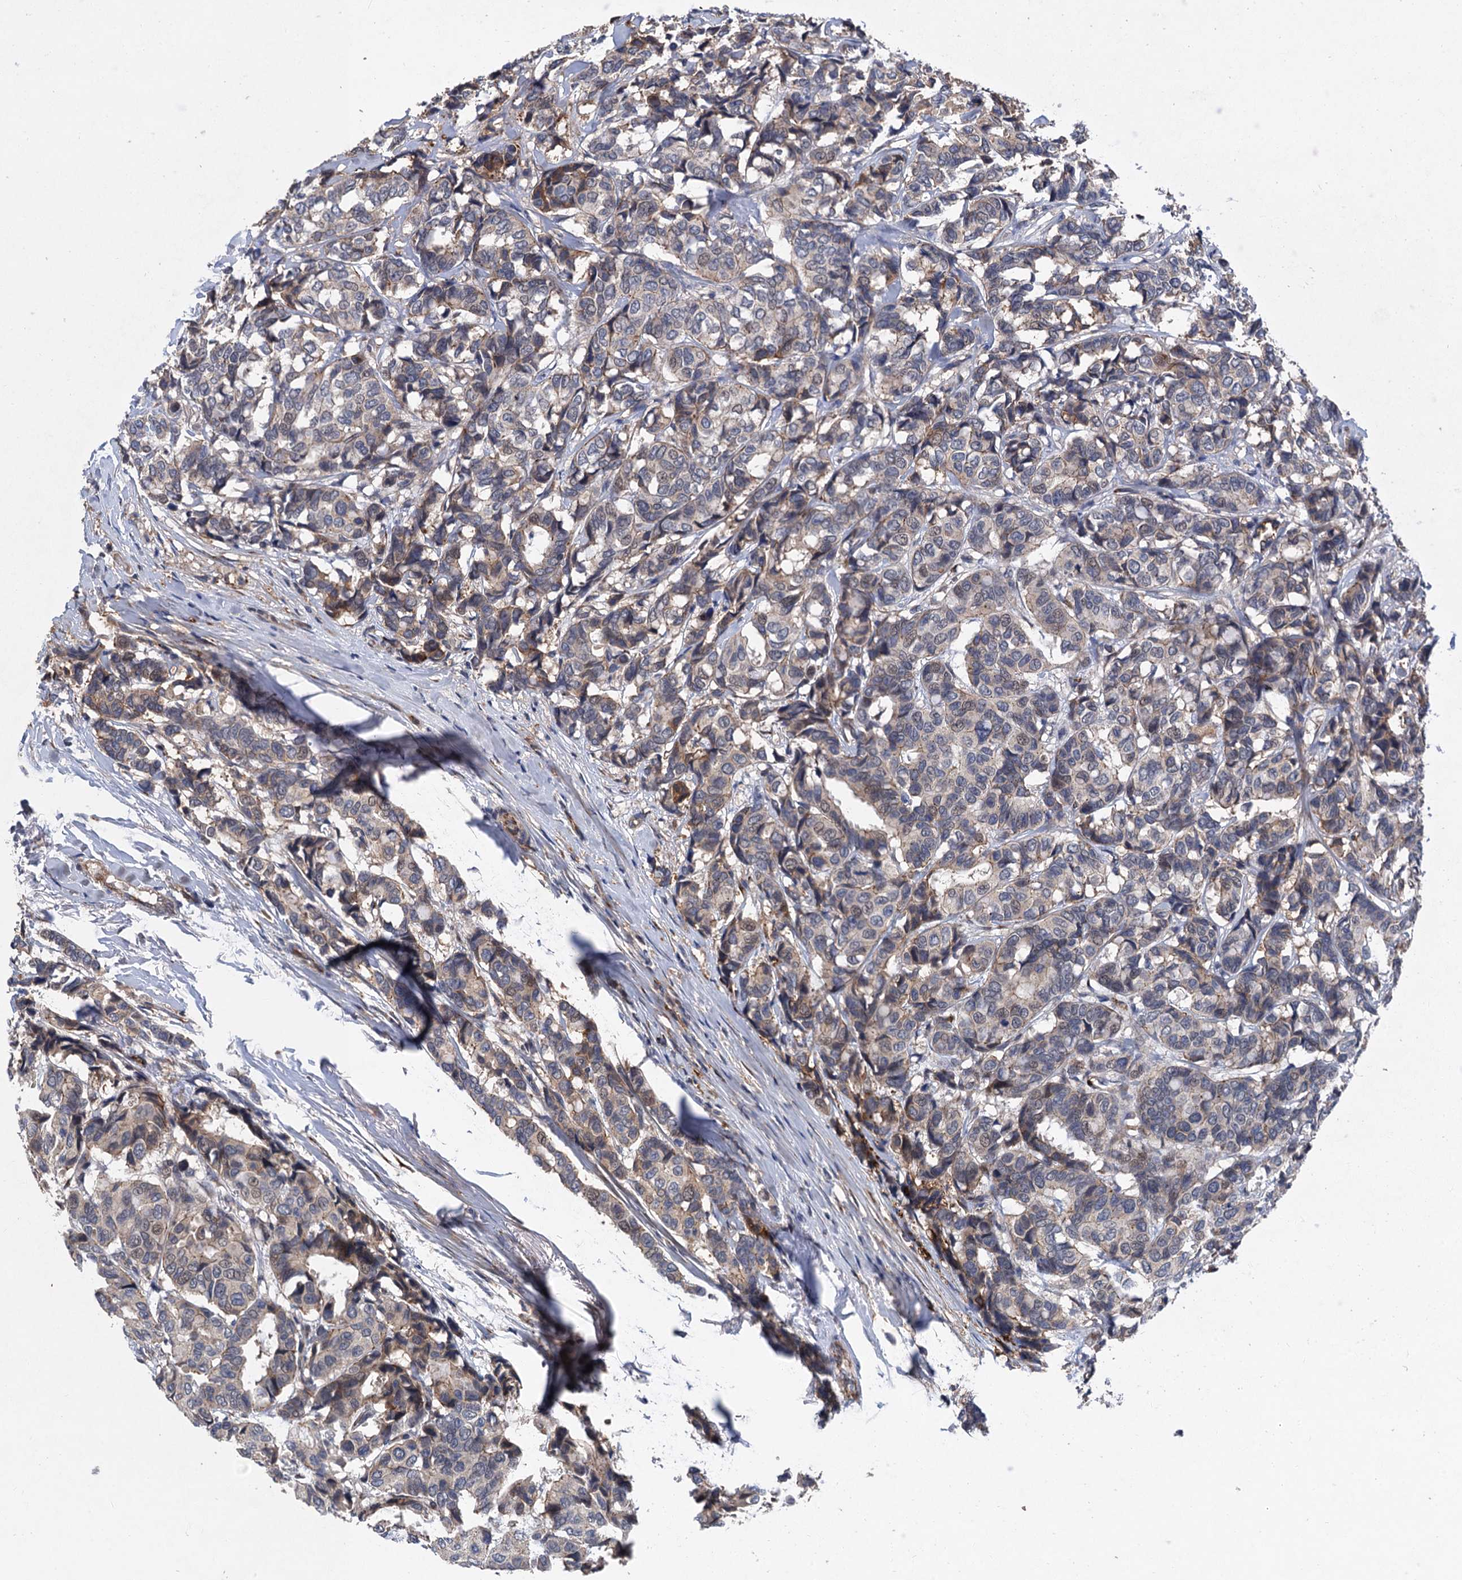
{"staining": {"intensity": "weak", "quantity": "25%-75%", "location": "cytoplasmic/membranous"}, "tissue": "breast cancer", "cell_type": "Tumor cells", "image_type": "cancer", "snomed": [{"axis": "morphology", "description": "Duct carcinoma"}, {"axis": "topography", "description": "Breast"}], "caption": "Human breast cancer (invasive ductal carcinoma) stained with a protein marker demonstrates weak staining in tumor cells.", "gene": "TRAF7", "patient": {"sex": "female", "age": 87}}